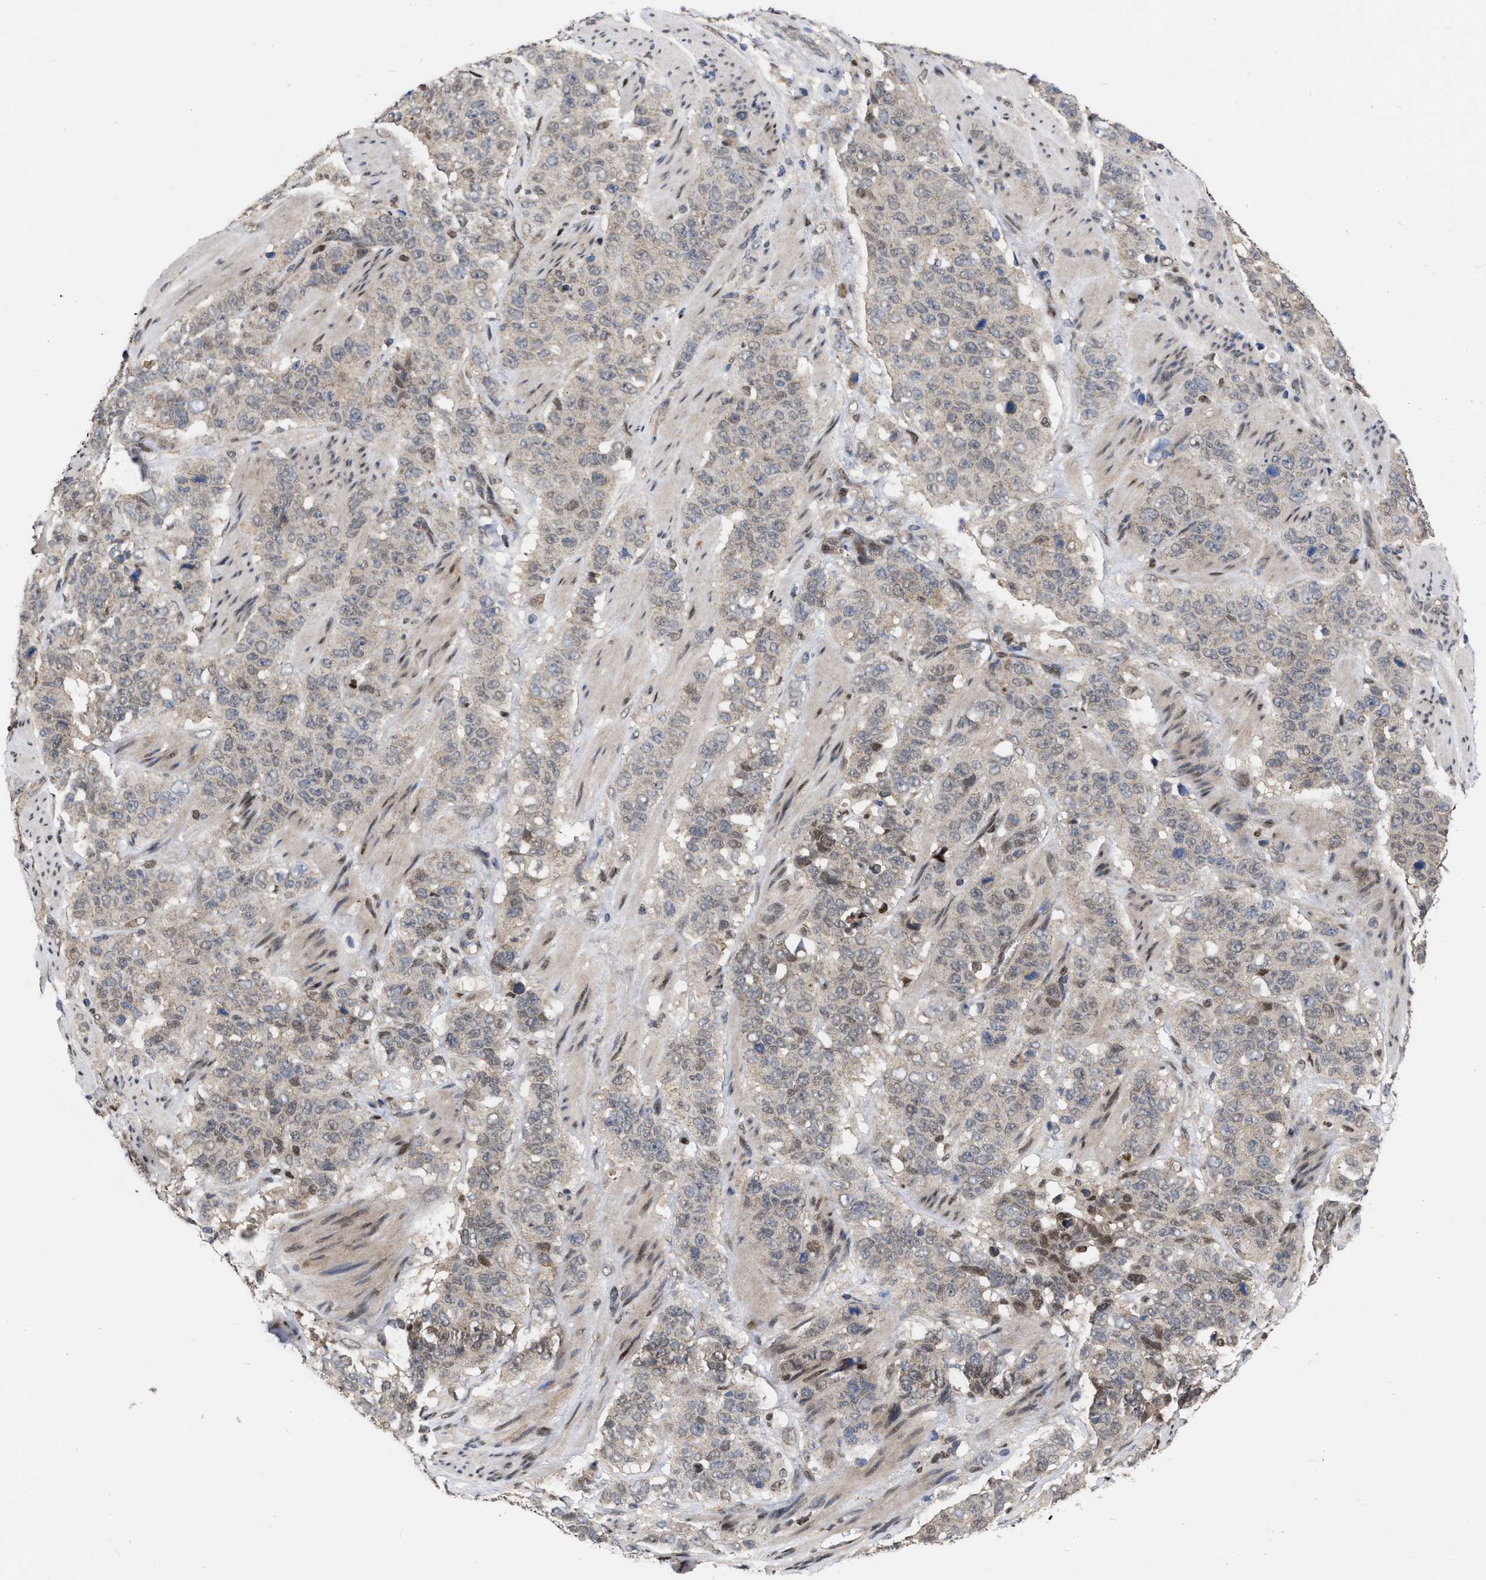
{"staining": {"intensity": "negative", "quantity": "none", "location": "none"}, "tissue": "stomach cancer", "cell_type": "Tumor cells", "image_type": "cancer", "snomed": [{"axis": "morphology", "description": "Adenocarcinoma, NOS"}, {"axis": "topography", "description": "Stomach"}], "caption": "Micrograph shows no protein expression in tumor cells of stomach adenocarcinoma tissue.", "gene": "MDM4", "patient": {"sex": "male", "age": 48}}